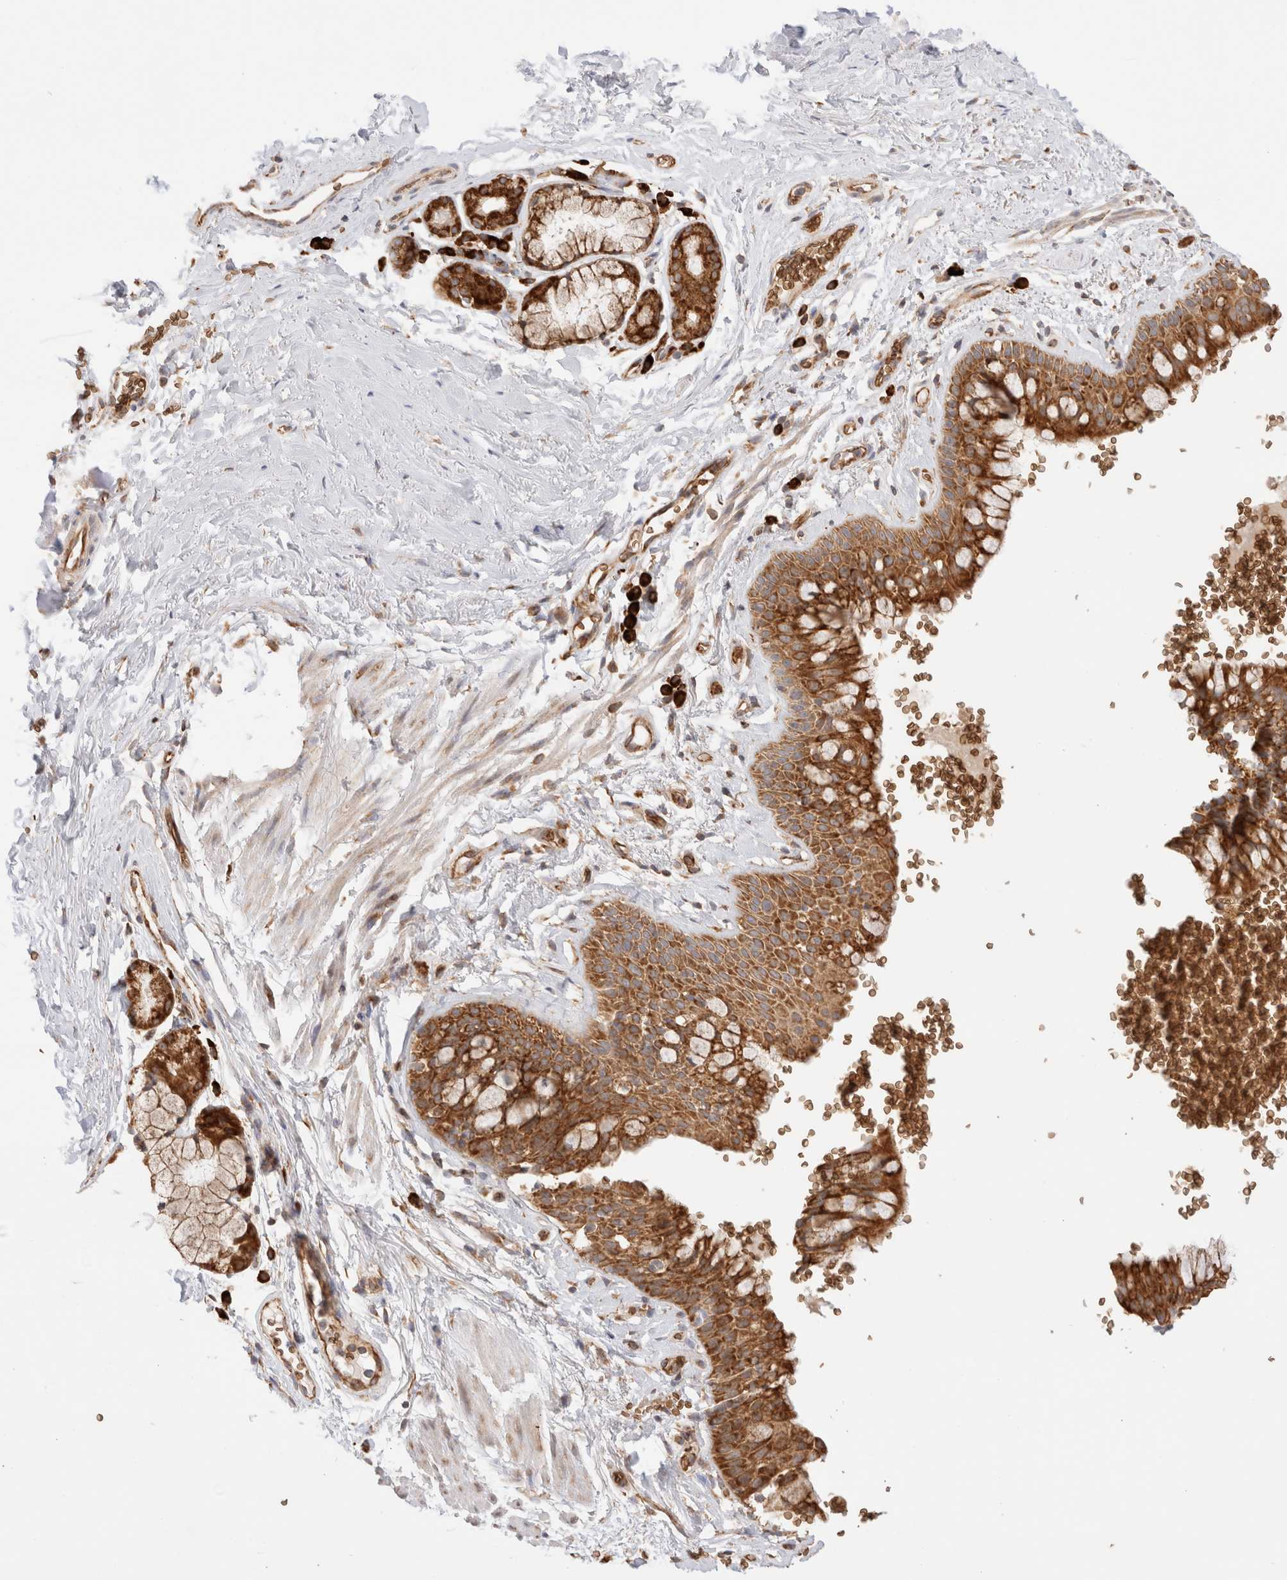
{"staining": {"intensity": "strong", "quantity": ">75%", "location": "cytoplasmic/membranous"}, "tissue": "bronchus", "cell_type": "Respiratory epithelial cells", "image_type": "normal", "snomed": [{"axis": "morphology", "description": "Normal tissue, NOS"}, {"axis": "topography", "description": "Cartilage tissue"}, {"axis": "topography", "description": "Bronchus"}], "caption": "Bronchus stained with DAB (3,3'-diaminobenzidine) IHC reveals high levels of strong cytoplasmic/membranous staining in about >75% of respiratory epithelial cells. The protein of interest is shown in brown color, while the nuclei are stained blue.", "gene": "UTS2B", "patient": {"sex": "female", "age": 53}}